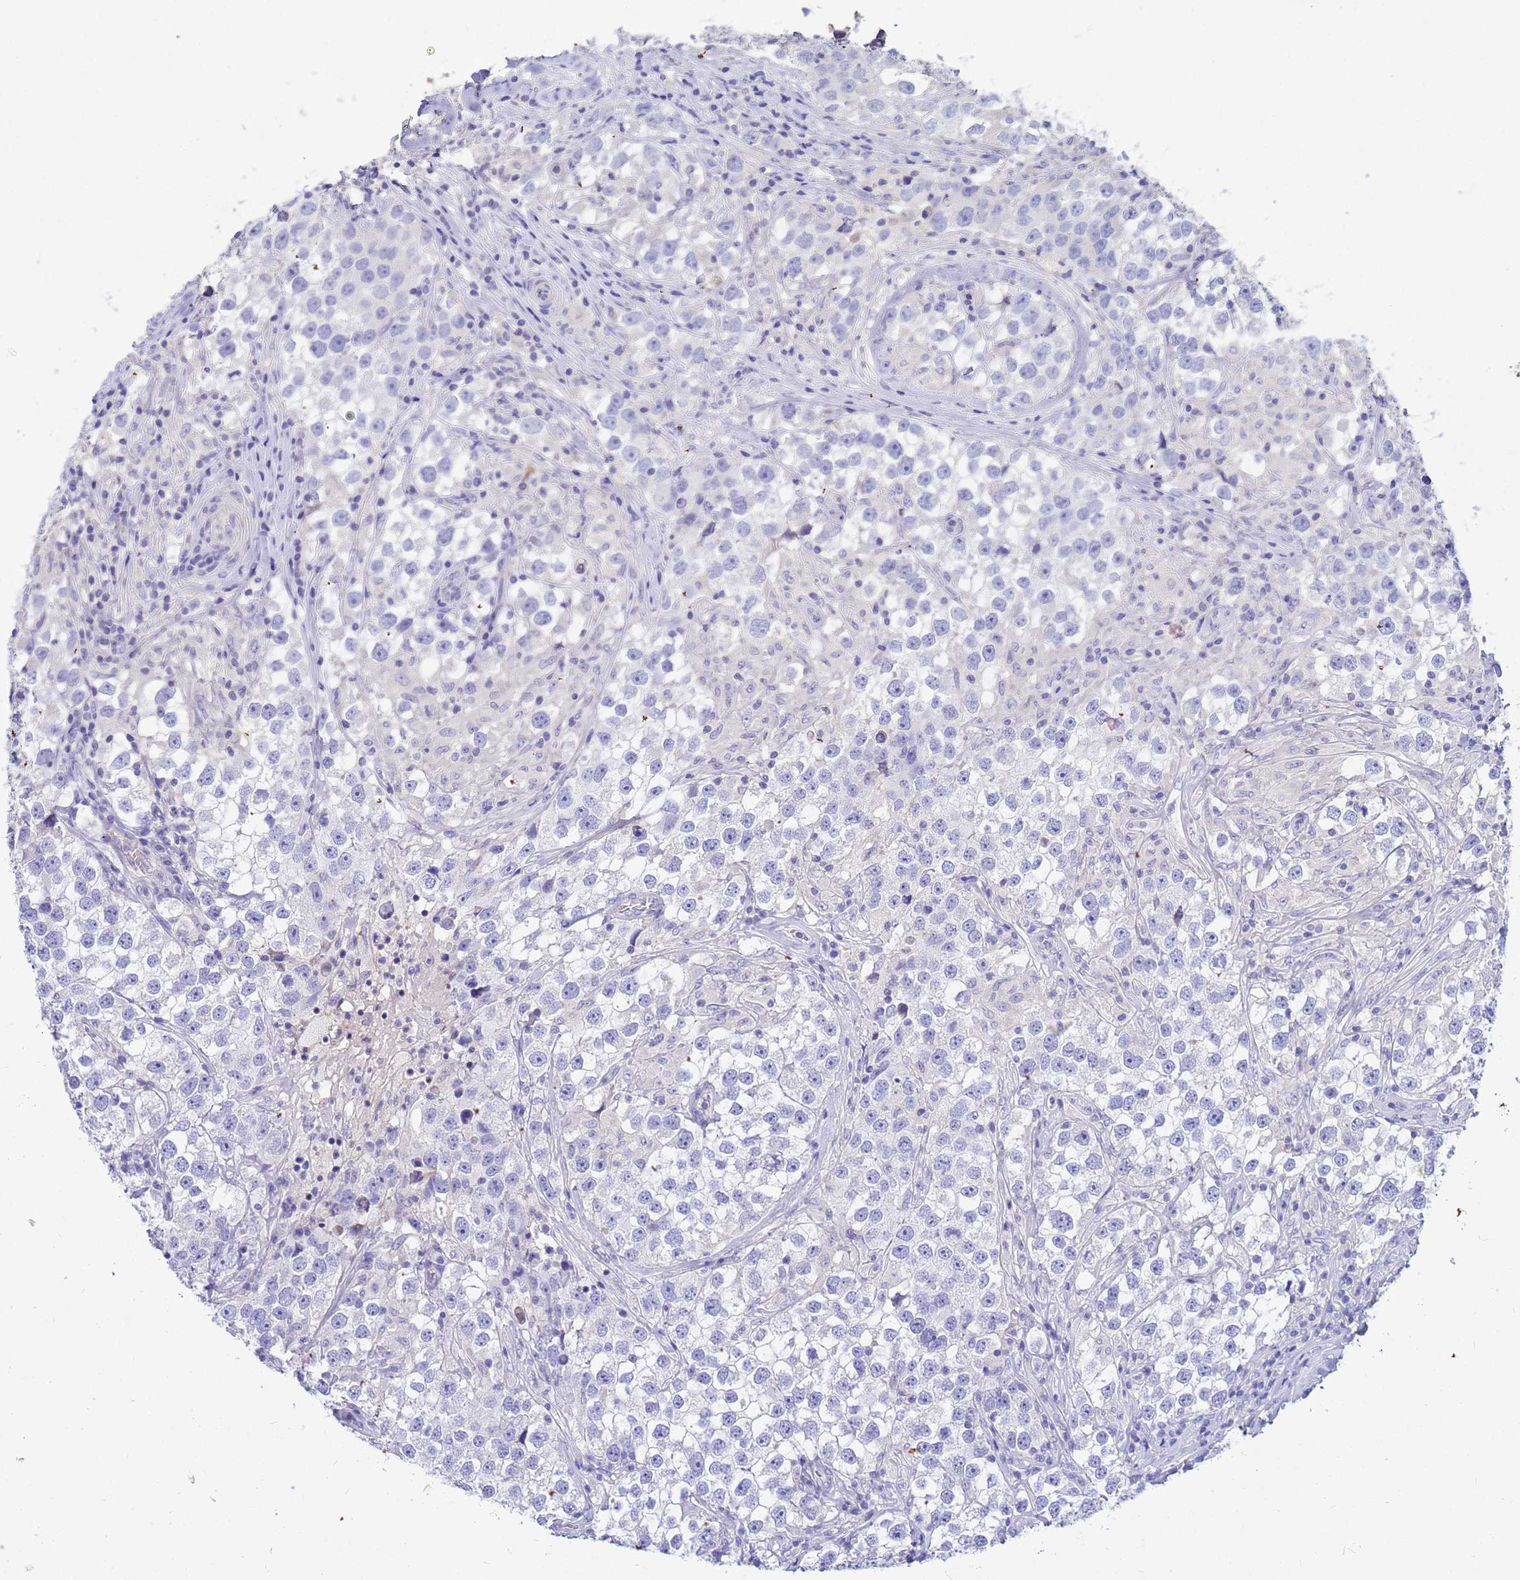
{"staining": {"intensity": "negative", "quantity": "none", "location": "none"}, "tissue": "testis cancer", "cell_type": "Tumor cells", "image_type": "cancer", "snomed": [{"axis": "morphology", "description": "Seminoma, NOS"}, {"axis": "topography", "description": "Testis"}], "caption": "An immunohistochemistry photomicrograph of testis seminoma is shown. There is no staining in tumor cells of testis seminoma.", "gene": "DPRX", "patient": {"sex": "male", "age": 46}}